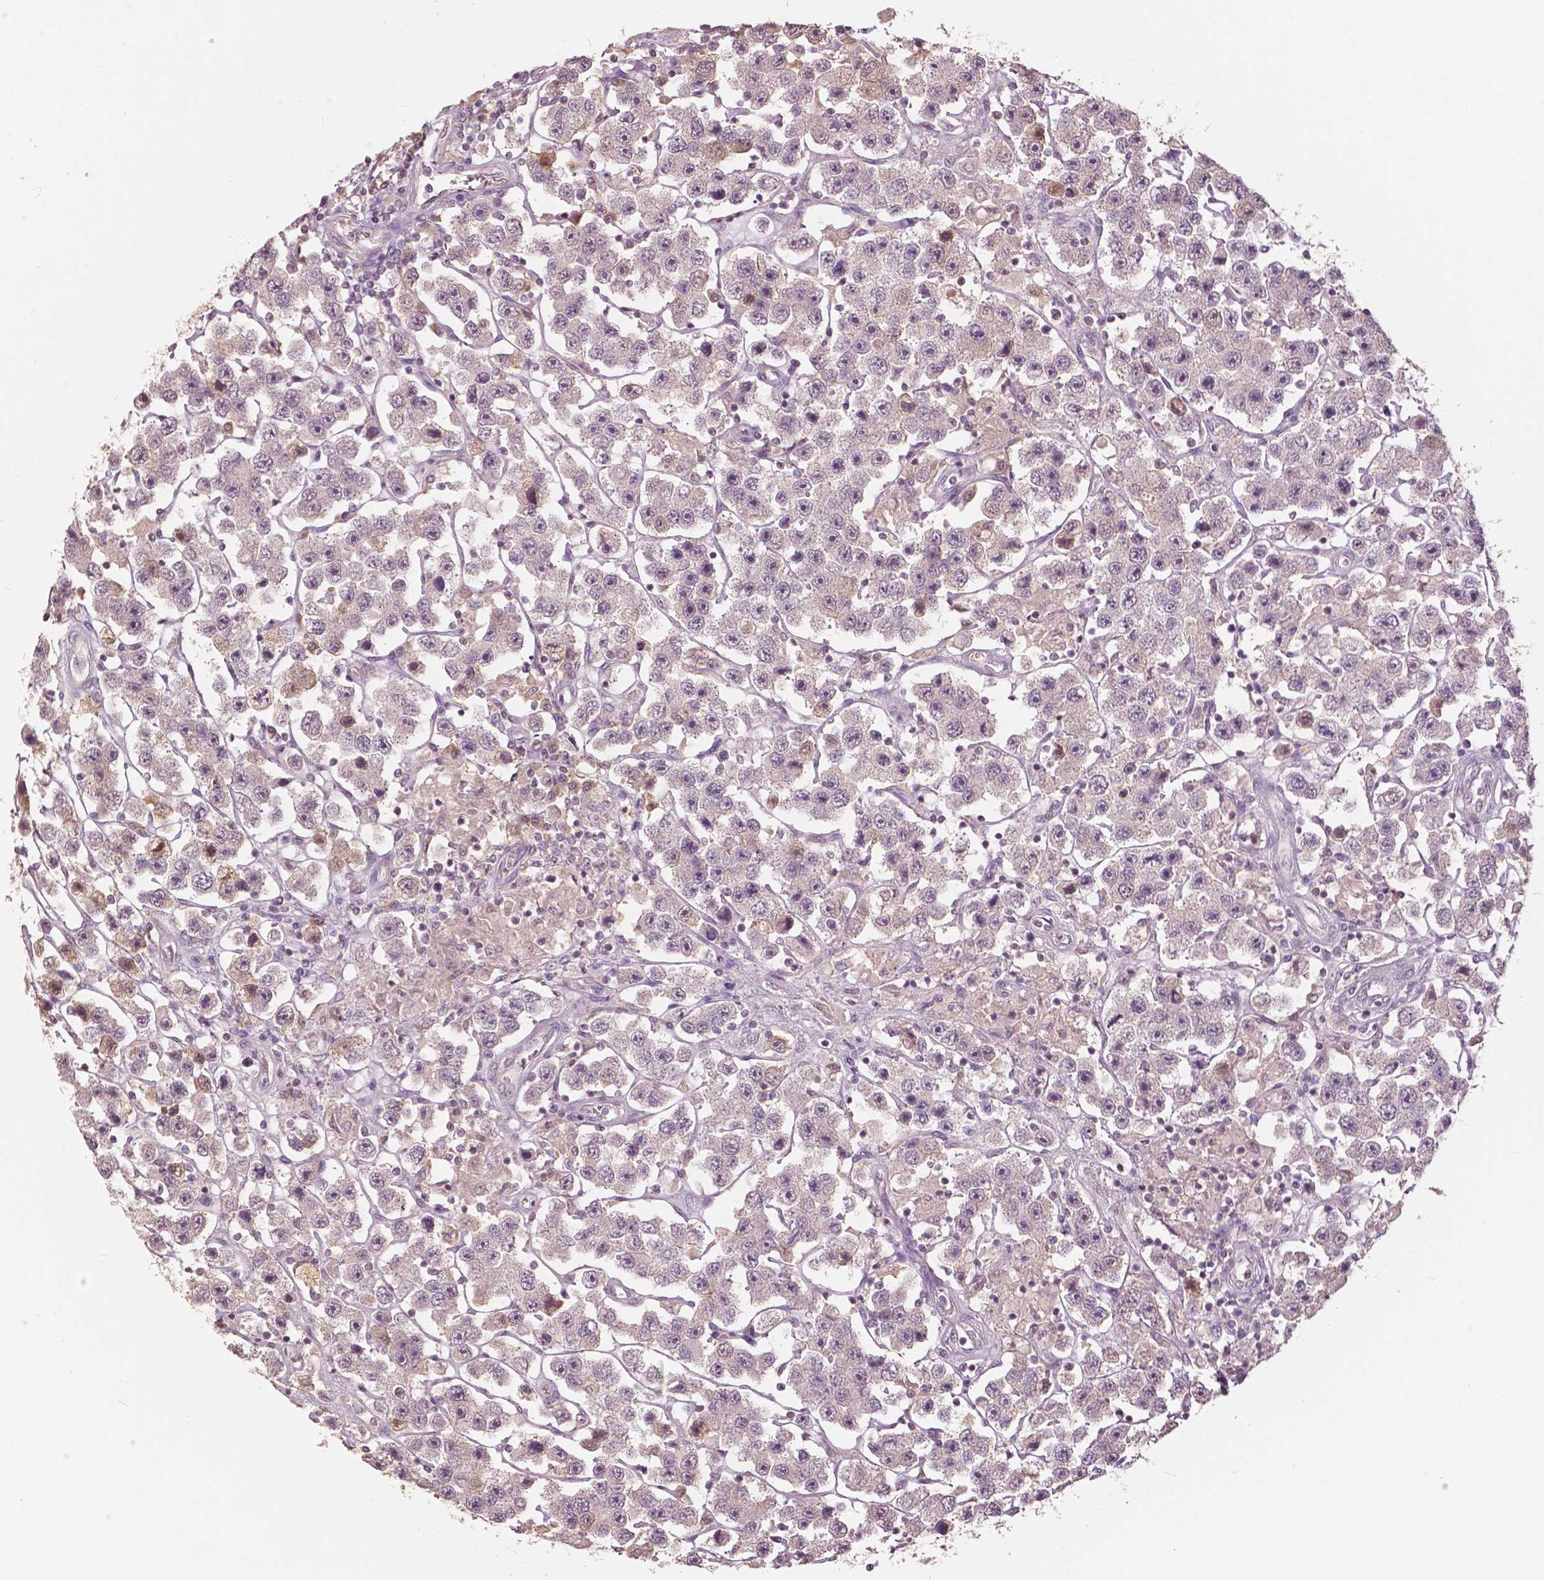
{"staining": {"intensity": "weak", "quantity": "25%-75%", "location": "cytoplasmic/membranous,nuclear"}, "tissue": "testis cancer", "cell_type": "Tumor cells", "image_type": "cancer", "snomed": [{"axis": "morphology", "description": "Seminoma, NOS"}, {"axis": "topography", "description": "Testis"}], "caption": "There is low levels of weak cytoplasmic/membranous and nuclear staining in tumor cells of testis seminoma, as demonstrated by immunohistochemical staining (brown color).", "gene": "ANGPTL4", "patient": {"sex": "male", "age": 45}}